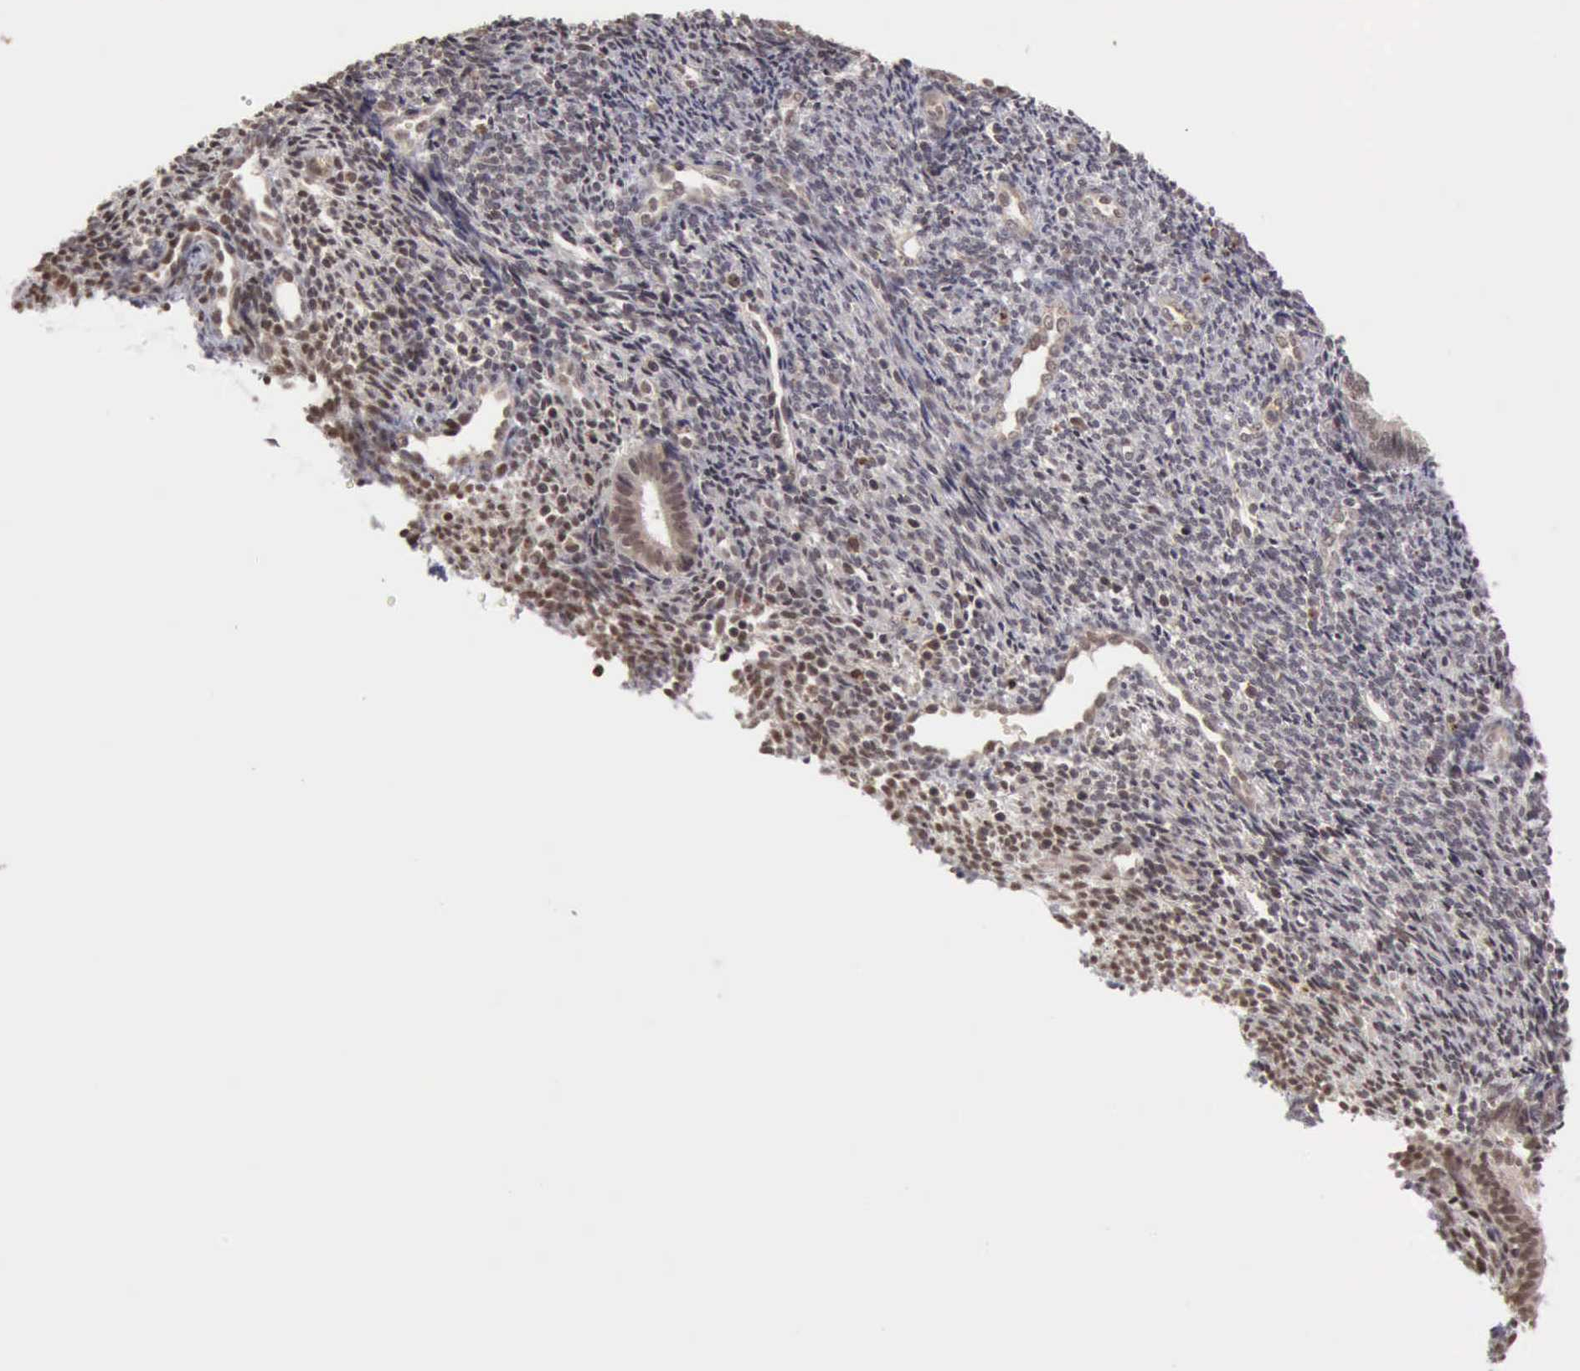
{"staining": {"intensity": "moderate", "quantity": "25%-75%", "location": "nuclear"}, "tissue": "endometrium", "cell_type": "Cells in endometrial stroma", "image_type": "normal", "snomed": [{"axis": "morphology", "description": "Normal tissue, NOS"}, {"axis": "topography", "description": "Endometrium"}], "caption": "Protein expression analysis of benign endometrium shows moderate nuclear staining in about 25%-75% of cells in endometrial stroma. Immunohistochemistry stains the protein of interest in brown and the nuclei are stained blue.", "gene": "CDKN2A", "patient": {"sex": "female", "age": 27}}